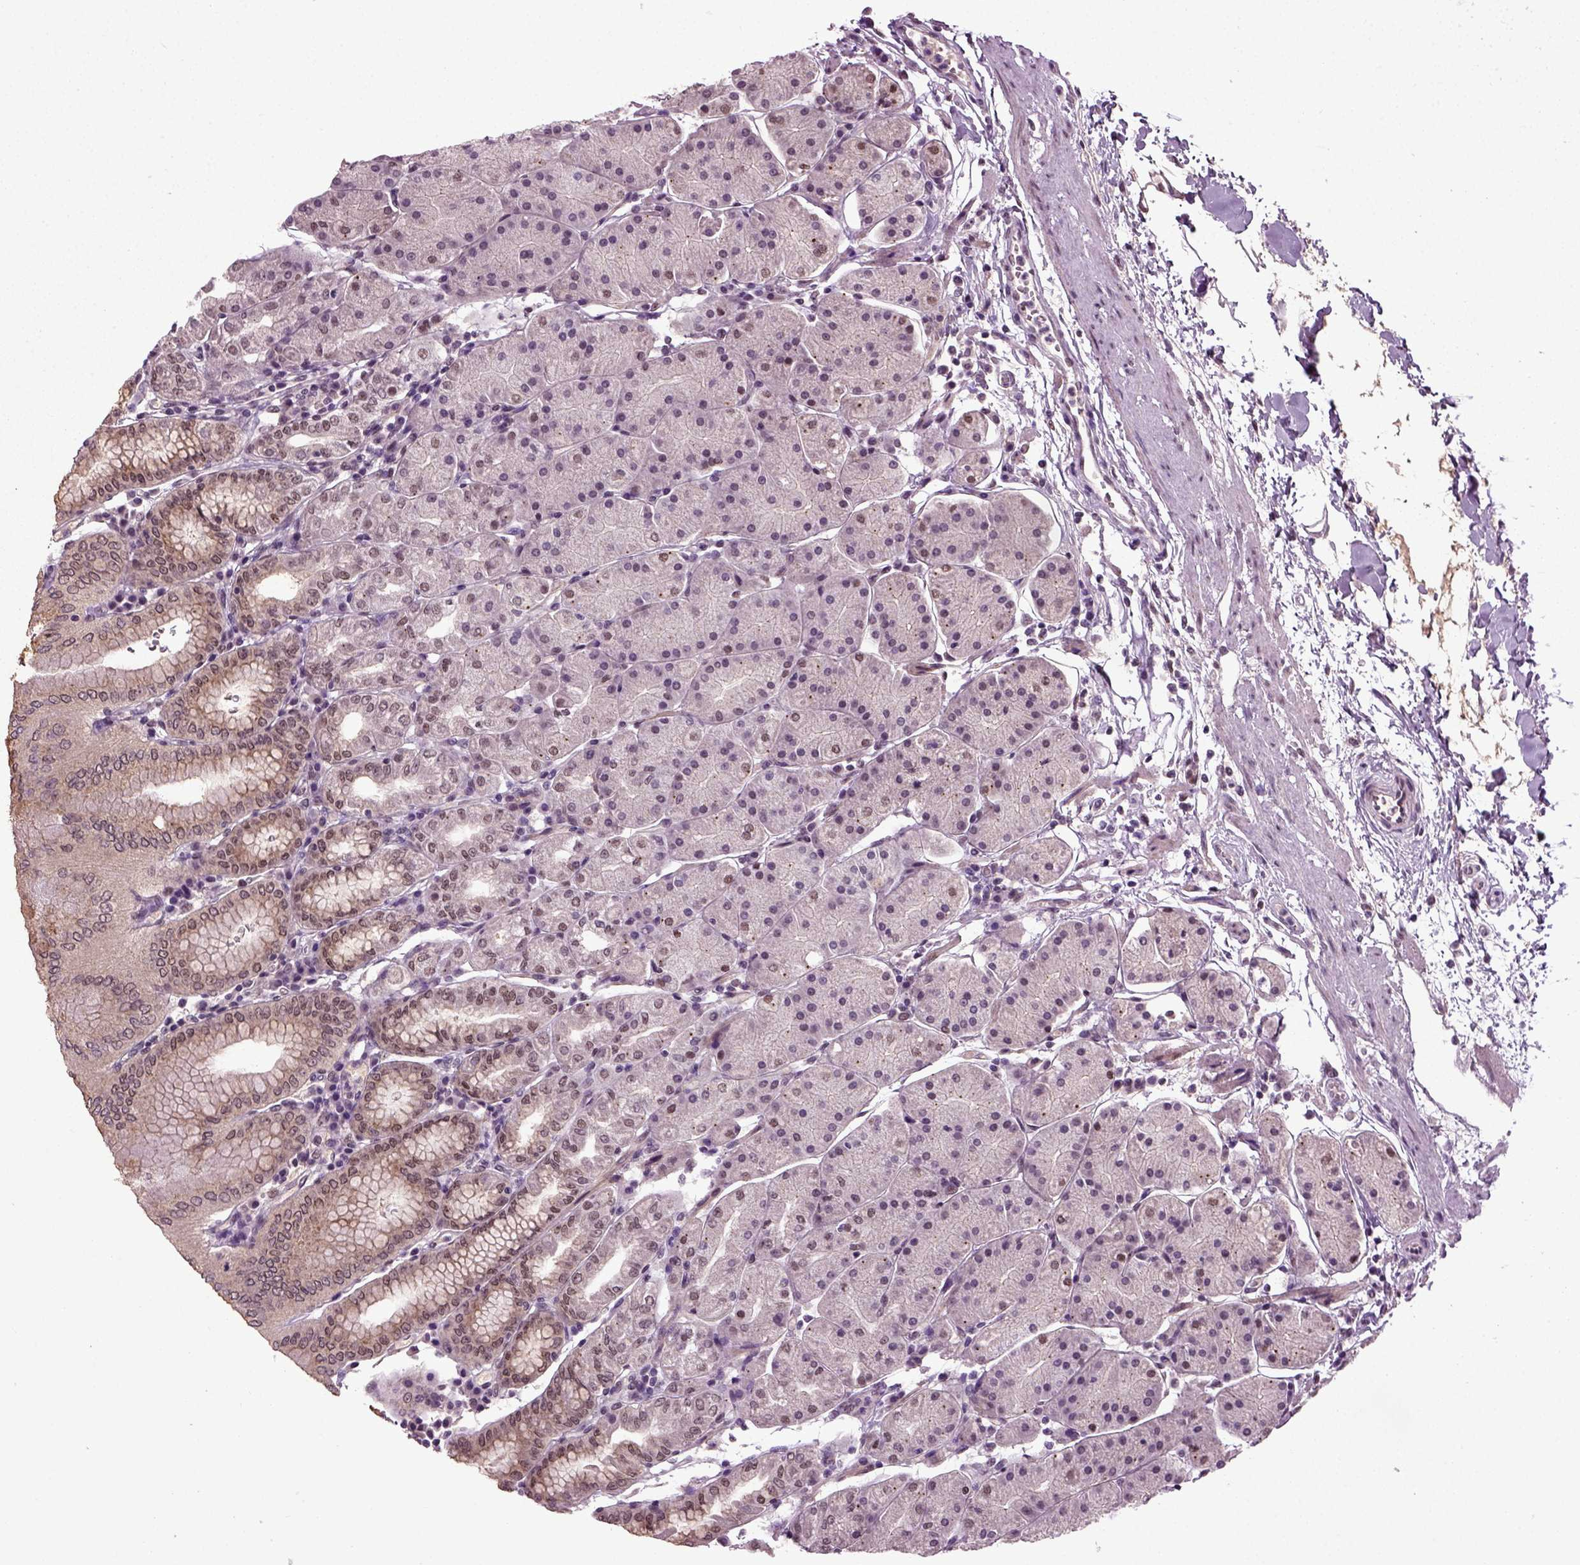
{"staining": {"intensity": "moderate", "quantity": "<25%", "location": "cytoplasmic/membranous,nuclear"}, "tissue": "stomach", "cell_type": "Glandular cells", "image_type": "normal", "snomed": [{"axis": "morphology", "description": "Normal tissue, NOS"}, {"axis": "topography", "description": "Stomach"}], "caption": "Immunohistochemical staining of normal human stomach demonstrates low levels of moderate cytoplasmic/membranous,nuclear positivity in approximately <25% of glandular cells.", "gene": "RCOR3", "patient": {"sex": "male", "age": 54}}